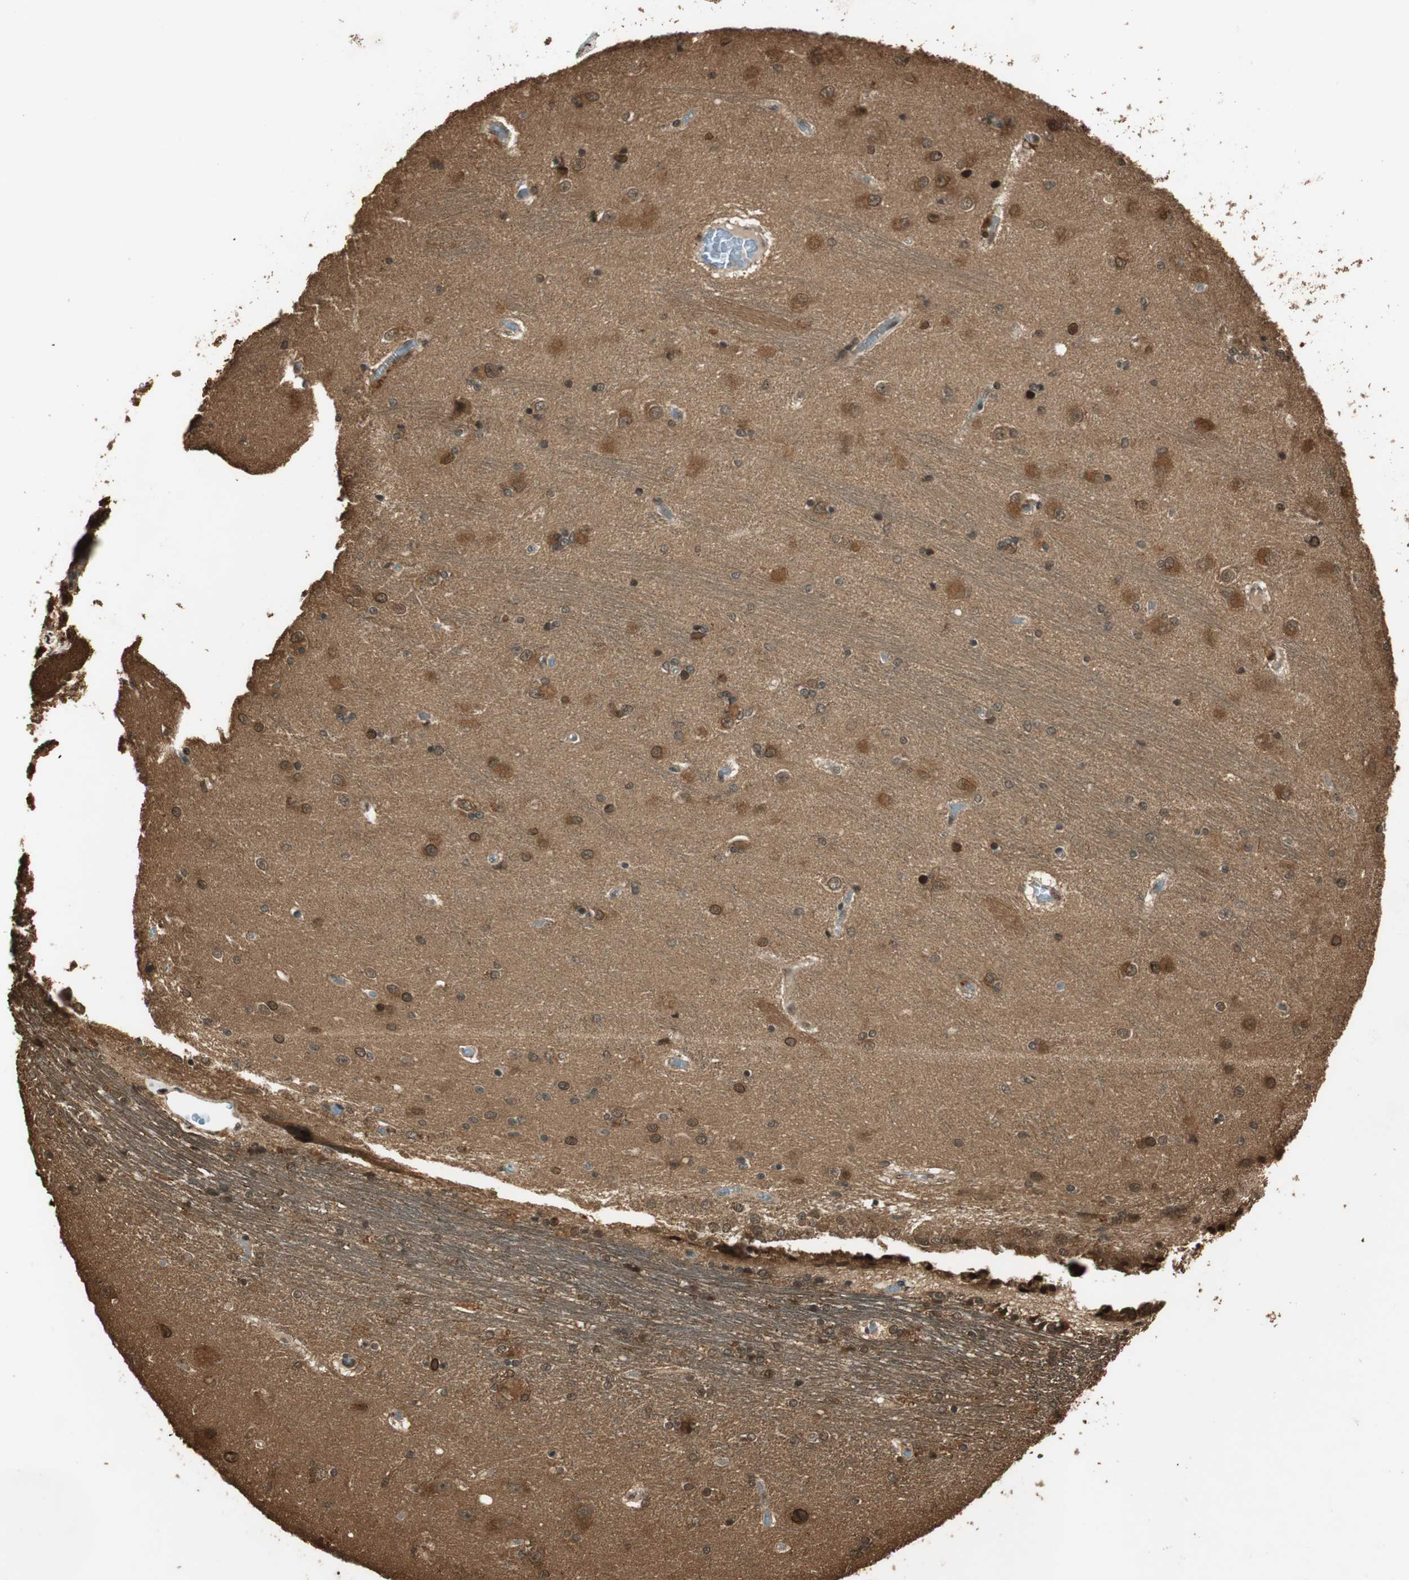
{"staining": {"intensity": "strong", "quantity": ">75%", "location": "cytoplasmic/membranous,nuclear"}, "tissue": "hippocampus", "cell_type": "Glial cells", "image_type": "normal", "snomed": [{"axis": "morphology", "description": "Normal tissue, NOS"}, {"axis": "topography", "description": "Hippocampus"}], "caption": "Immunohistochemical staining of unremarkable hippocampus demonstrates high levels of strong cytoplasmic/membranous,nuclear staining in about >75% of glial cells. The staining was performed using DAB to visualize the protein expression in brown, while the nuclei were stained in blue with hematoxylin (Magnification: 20x).", "gene": "RPA3", "patient": {"sex": "female", "age": 54}}